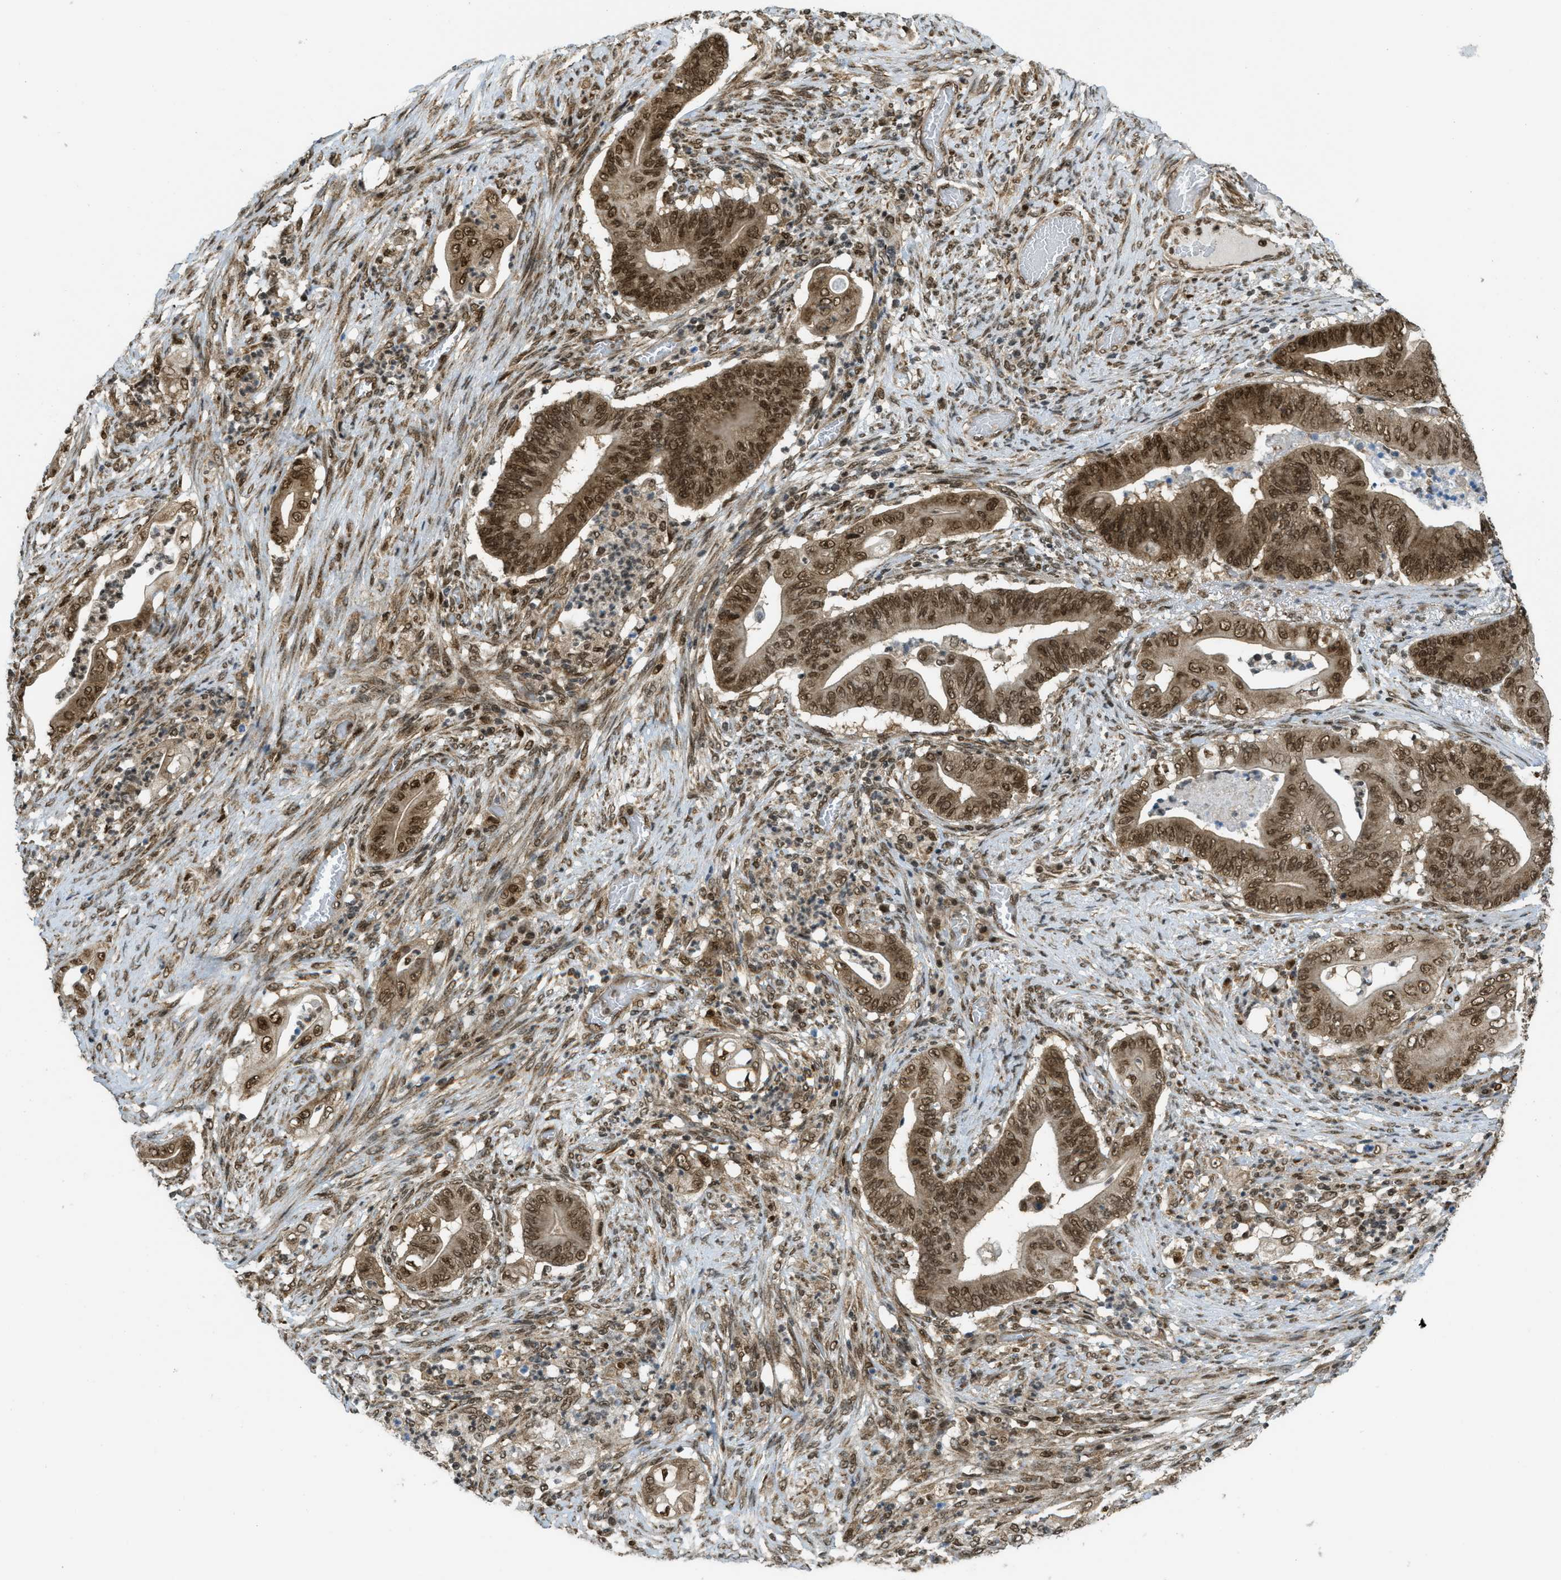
{"staining": {"intensity": "strong", "quantity": ">75%", "location": "cytoplasmic/membranous,nuclear"}, "tissue": "stomach cancer", "cell_type": "Tumor cells", "image_type": "cancer", "snomed": [{"axis": "morphology", "description": "Adenocarcinoma, NOS"}, {"axis": "topography", "description": "Stomach"}], "caption": "Stomach cancer stained for a protein (brown) displays strong cytoplasmic/membranous and nuclear positive positivity in about >75% of tumor cells.", "gene": "TNPO1", "patient": {"sex": "female", "age": 73}}